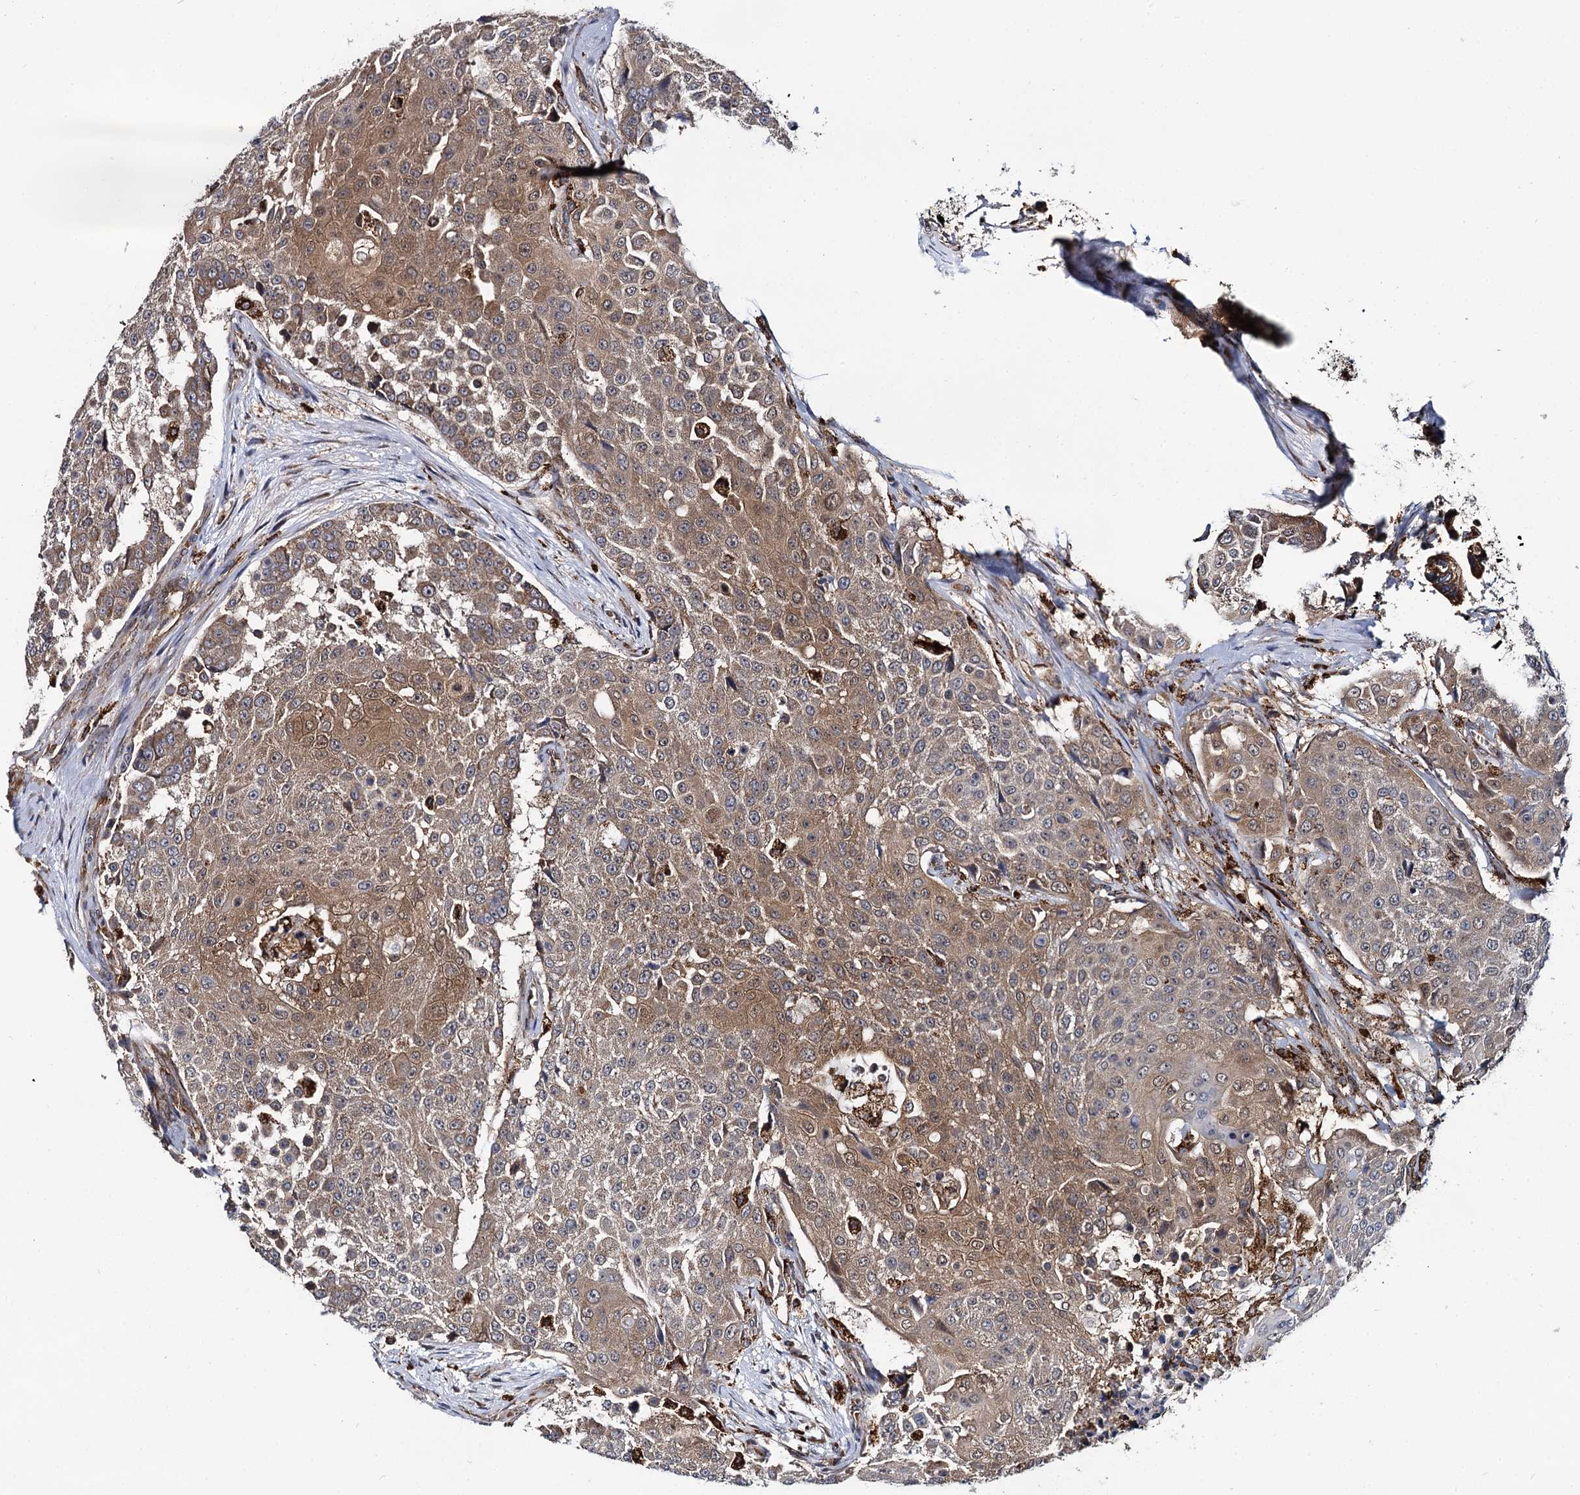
{"staining": {"intensity": "moderate", "quantity": ">75%", "location": "cytoplasmic/membranous"}, "tissue": "urothelial cancer", "cell_type": "Tumor cells", "image_type": "cancer", "snomed": [{"axis": "morphology", "description": "Urothelial carcinoma, High grade"}, {"axis": "topography", "description": "Urinary bladder"}], "caption": "Protein staining displays moderate cytoplasmic/membranous staining in about >75% of tumor cells in urothelial carcinoma (high-grade).", "gene": "UFM1", "patient": {"sex": "female", "age": 63}}